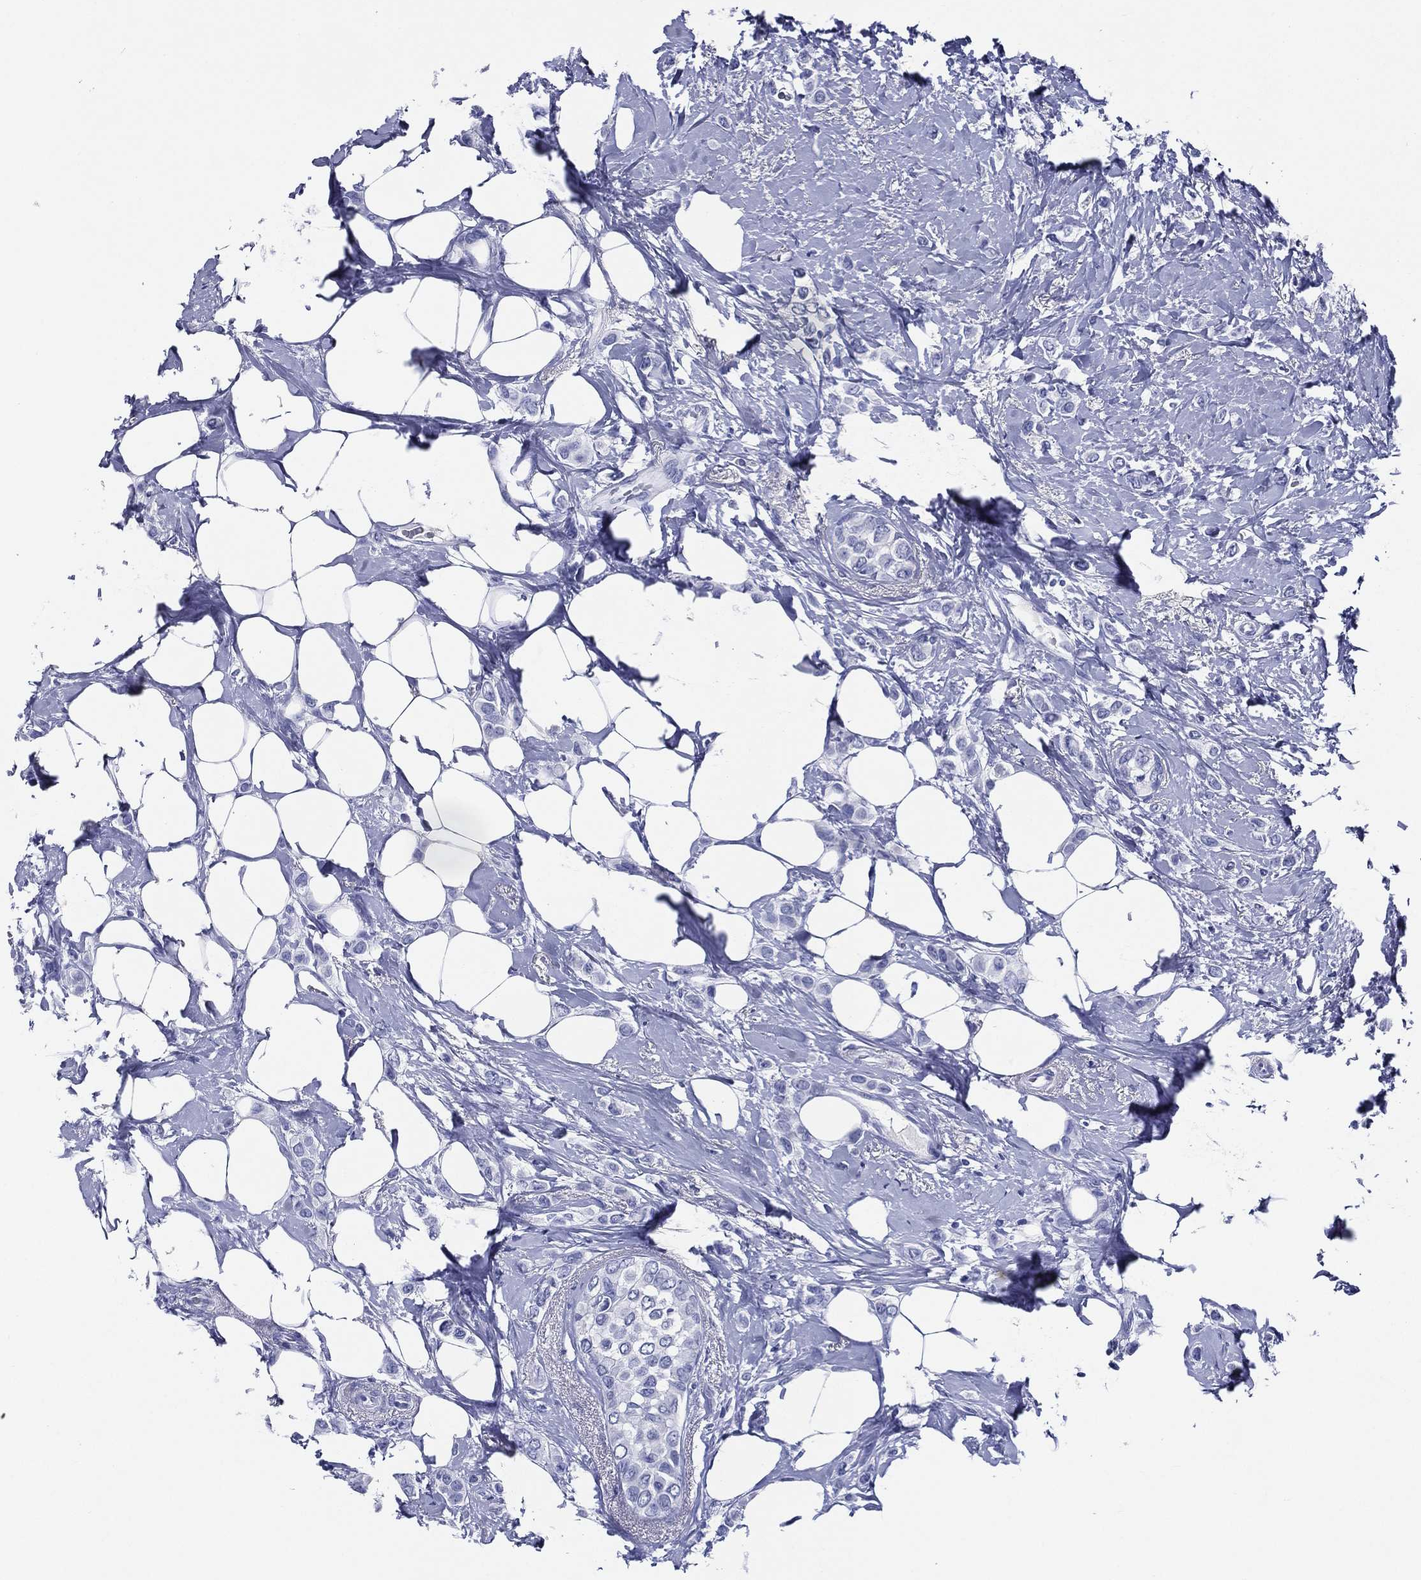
{"staining": {"intensity": "negative", "quantity": "none", "location": "none"}, "tissue": "breast cancer", "cell_type": "Tumor cells", "image_type": "cancer", "snomed": [{"axis": "morphology", "description": "Lobular carcinoma"}, {"axis": "topography", "description": "Breast"}], "caption": "This is an immunohistochemistry image of breast lobular carcinoma. There is no staining in tumor cells.", "gene": "ACE2", "patient": {"sex": "female", "age": 66}}